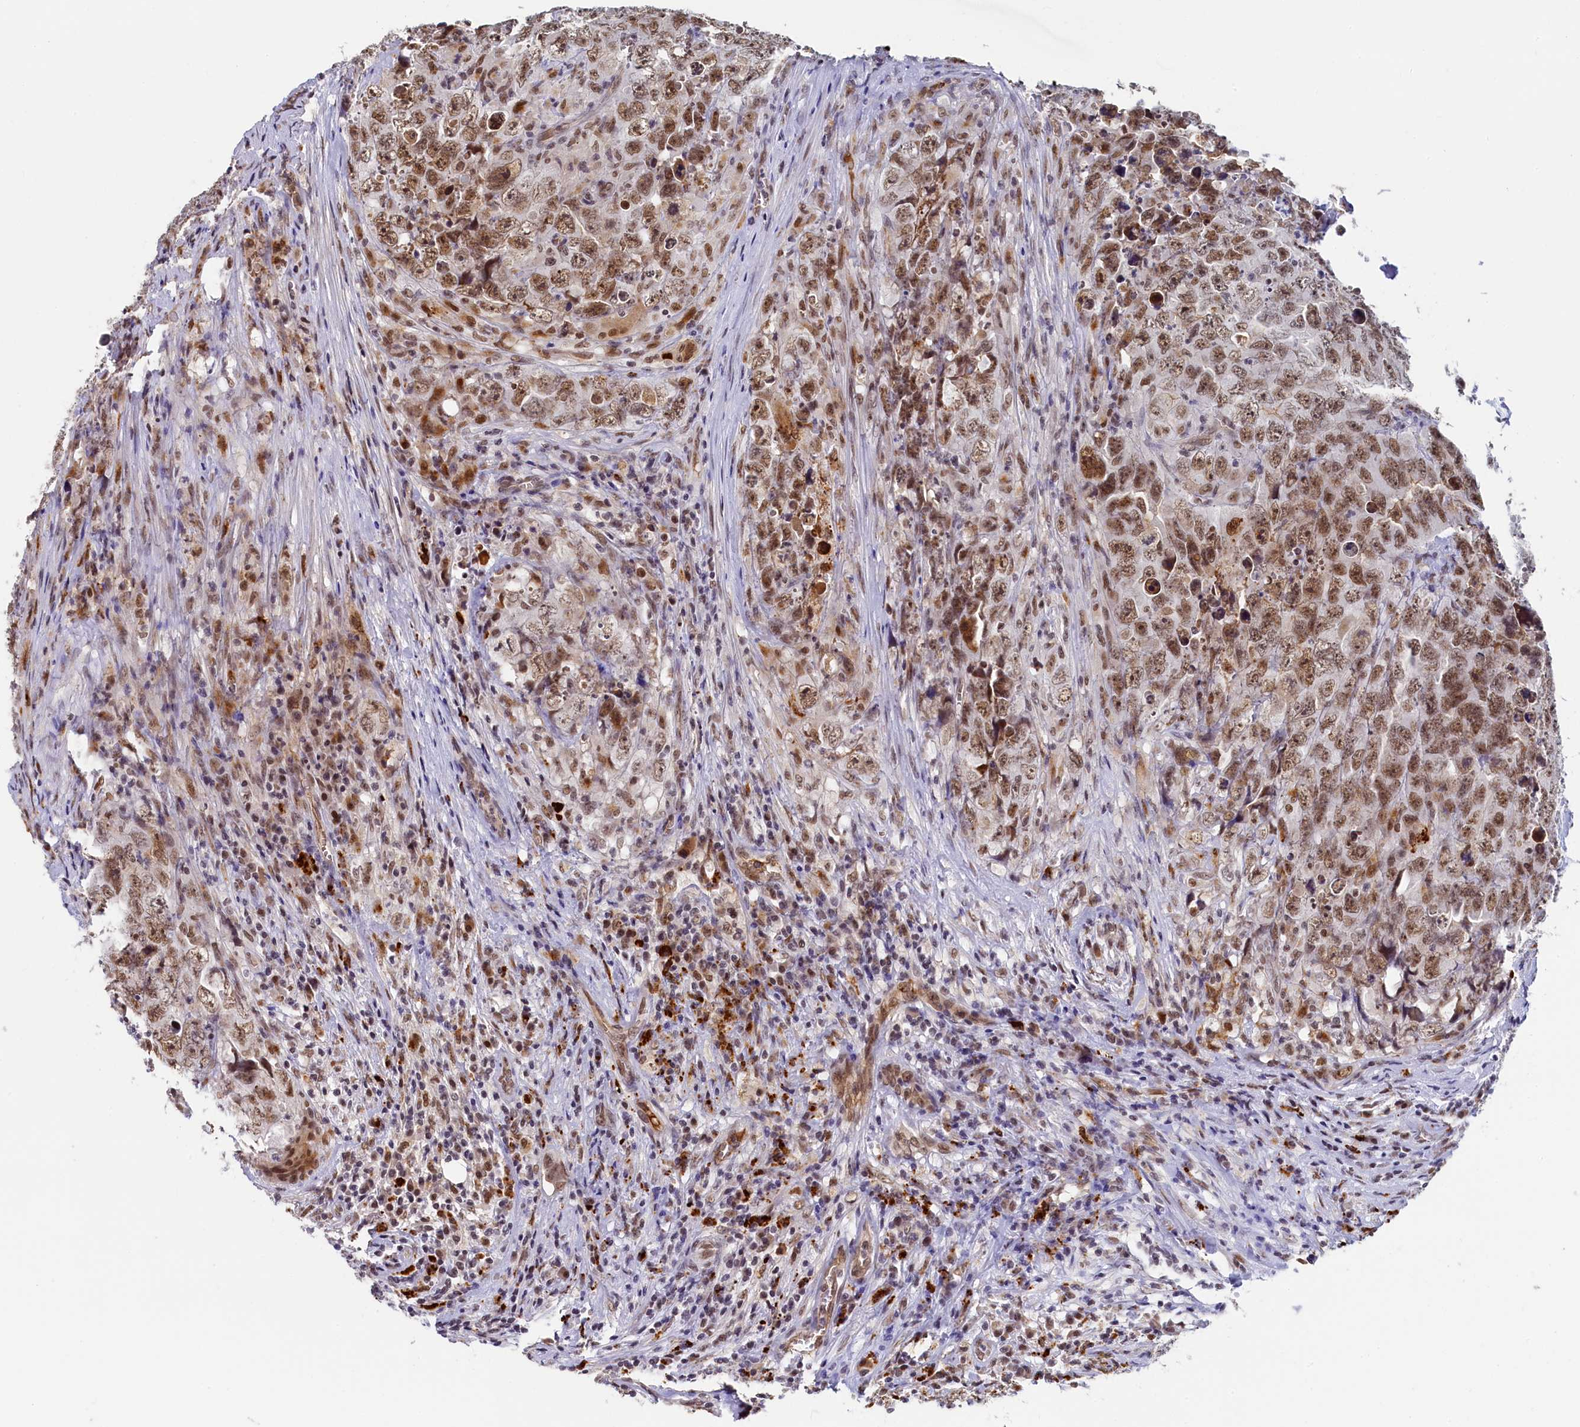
{"staining": {"intensity": "moderate", "quantity": ">75%", "location": "nuclear"}, "tissue": "testis cancer", "cell_type": "Tumor cells", "image_type": "cancer", "snomed": [{"axis": "morphology", "description": "Seminoma, NOS"}, {"axis": "morphology", "description": "Carcinoma, Embryonal, NOS"}, {"axis": "topography", "description": "Testis"}], "caption": "Immunohistochemical staining of seminoma (testis) reveals moderate nuclear protein expression in approximately >75% of tumor cells. (DAB IHC, brown staining for protein, blue staining for nuclei).", "gene": "INTS14", "patient": {"sex": "male", "age": 43}}